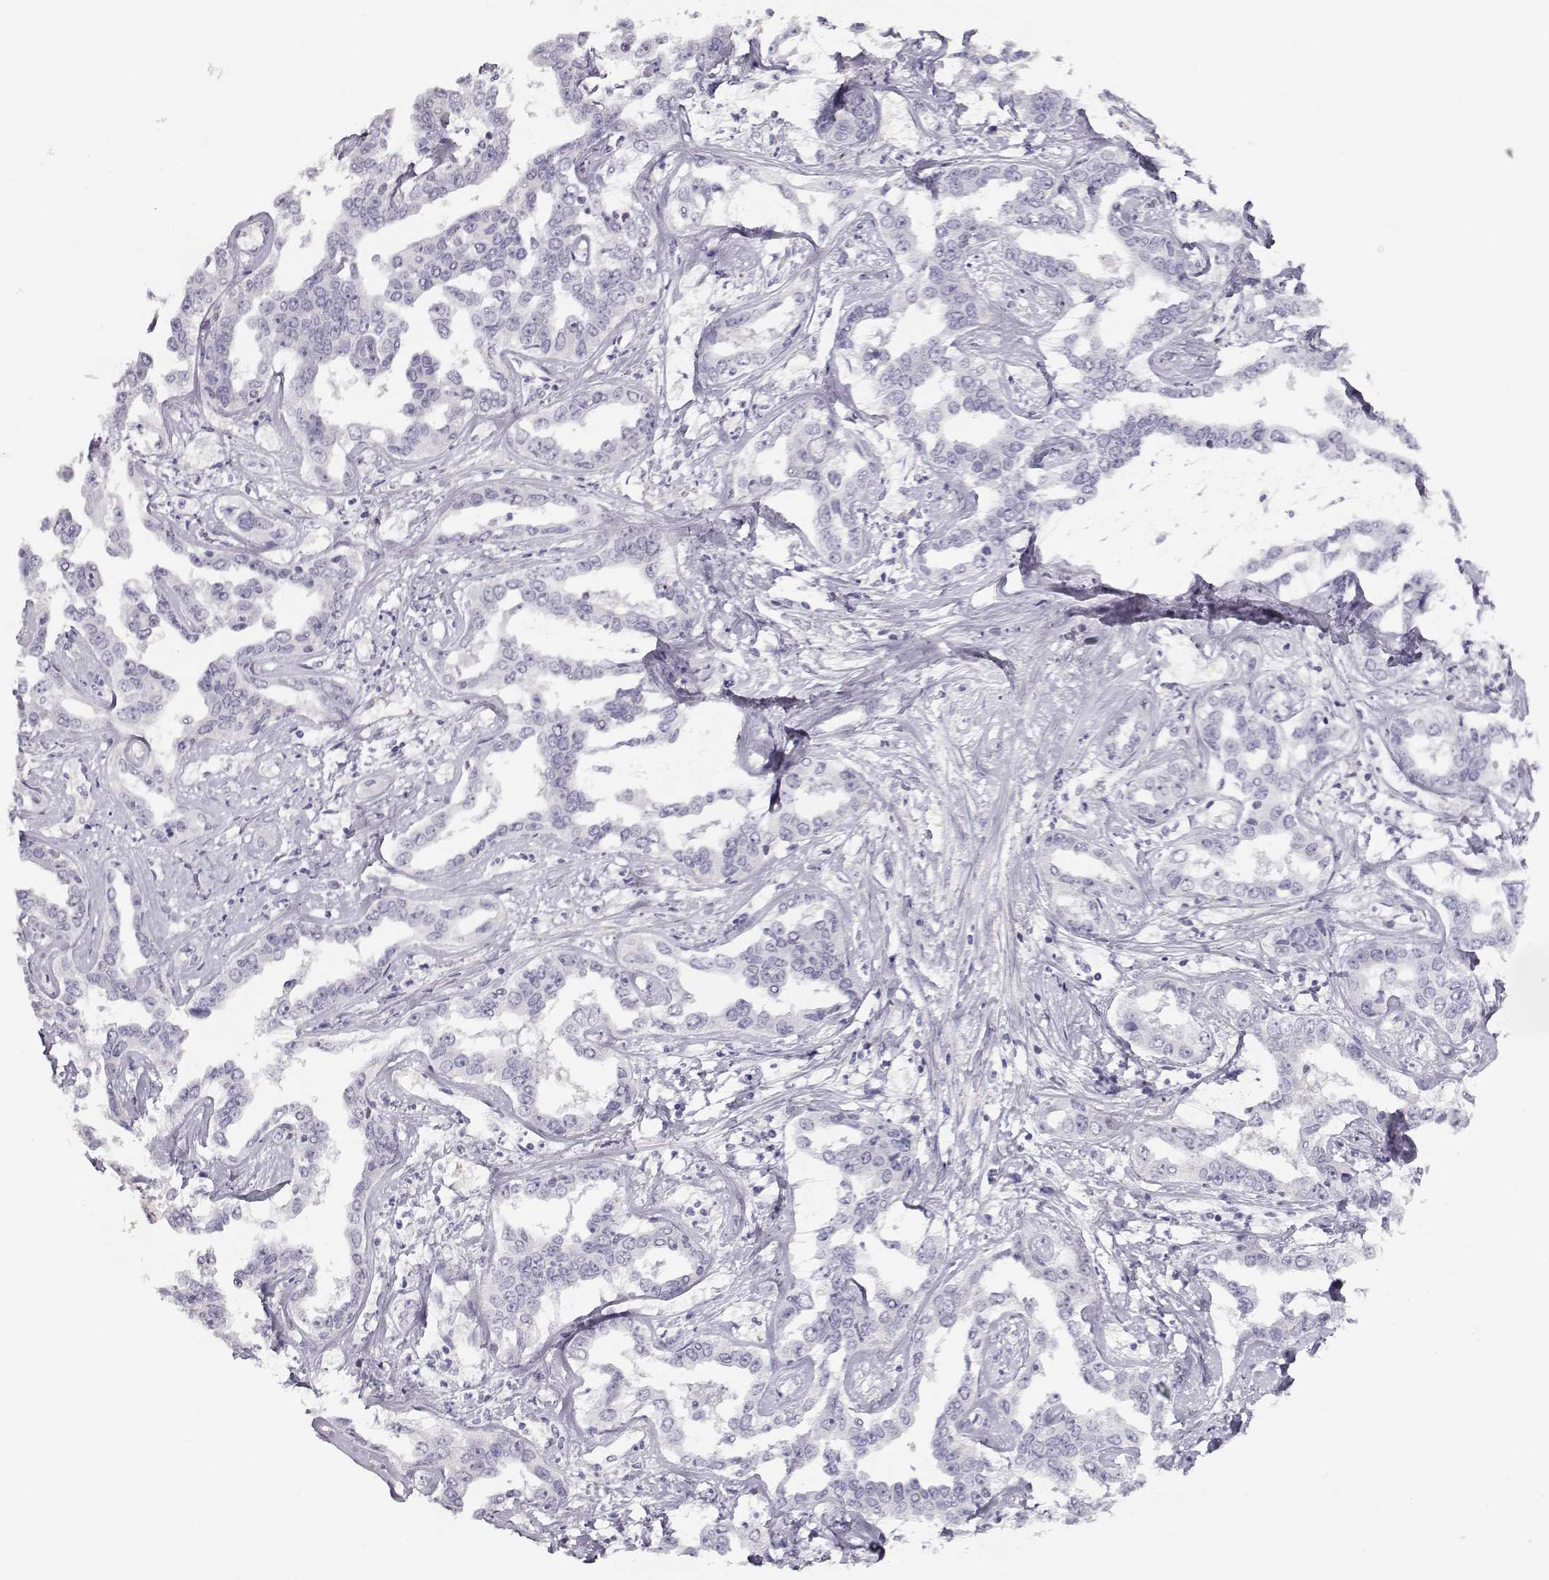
{"staining": {"intensity": "negative", "quantity": "none", "location": "none"}, "tissue": "liver cancer", "cell_type": "Tumor cells", "image_type": "cancer", "snomed": [{"axis": "morphology", "description": "Cholangiocarcinoma"}, {"axis": "topography", "description": "Liver"}], "caption": "Tumor cells are negative for protein expression in human liver cholangiocarcinoma.", "gene": "IMPG1", "patient": {"sex": "male", "age": 59}}